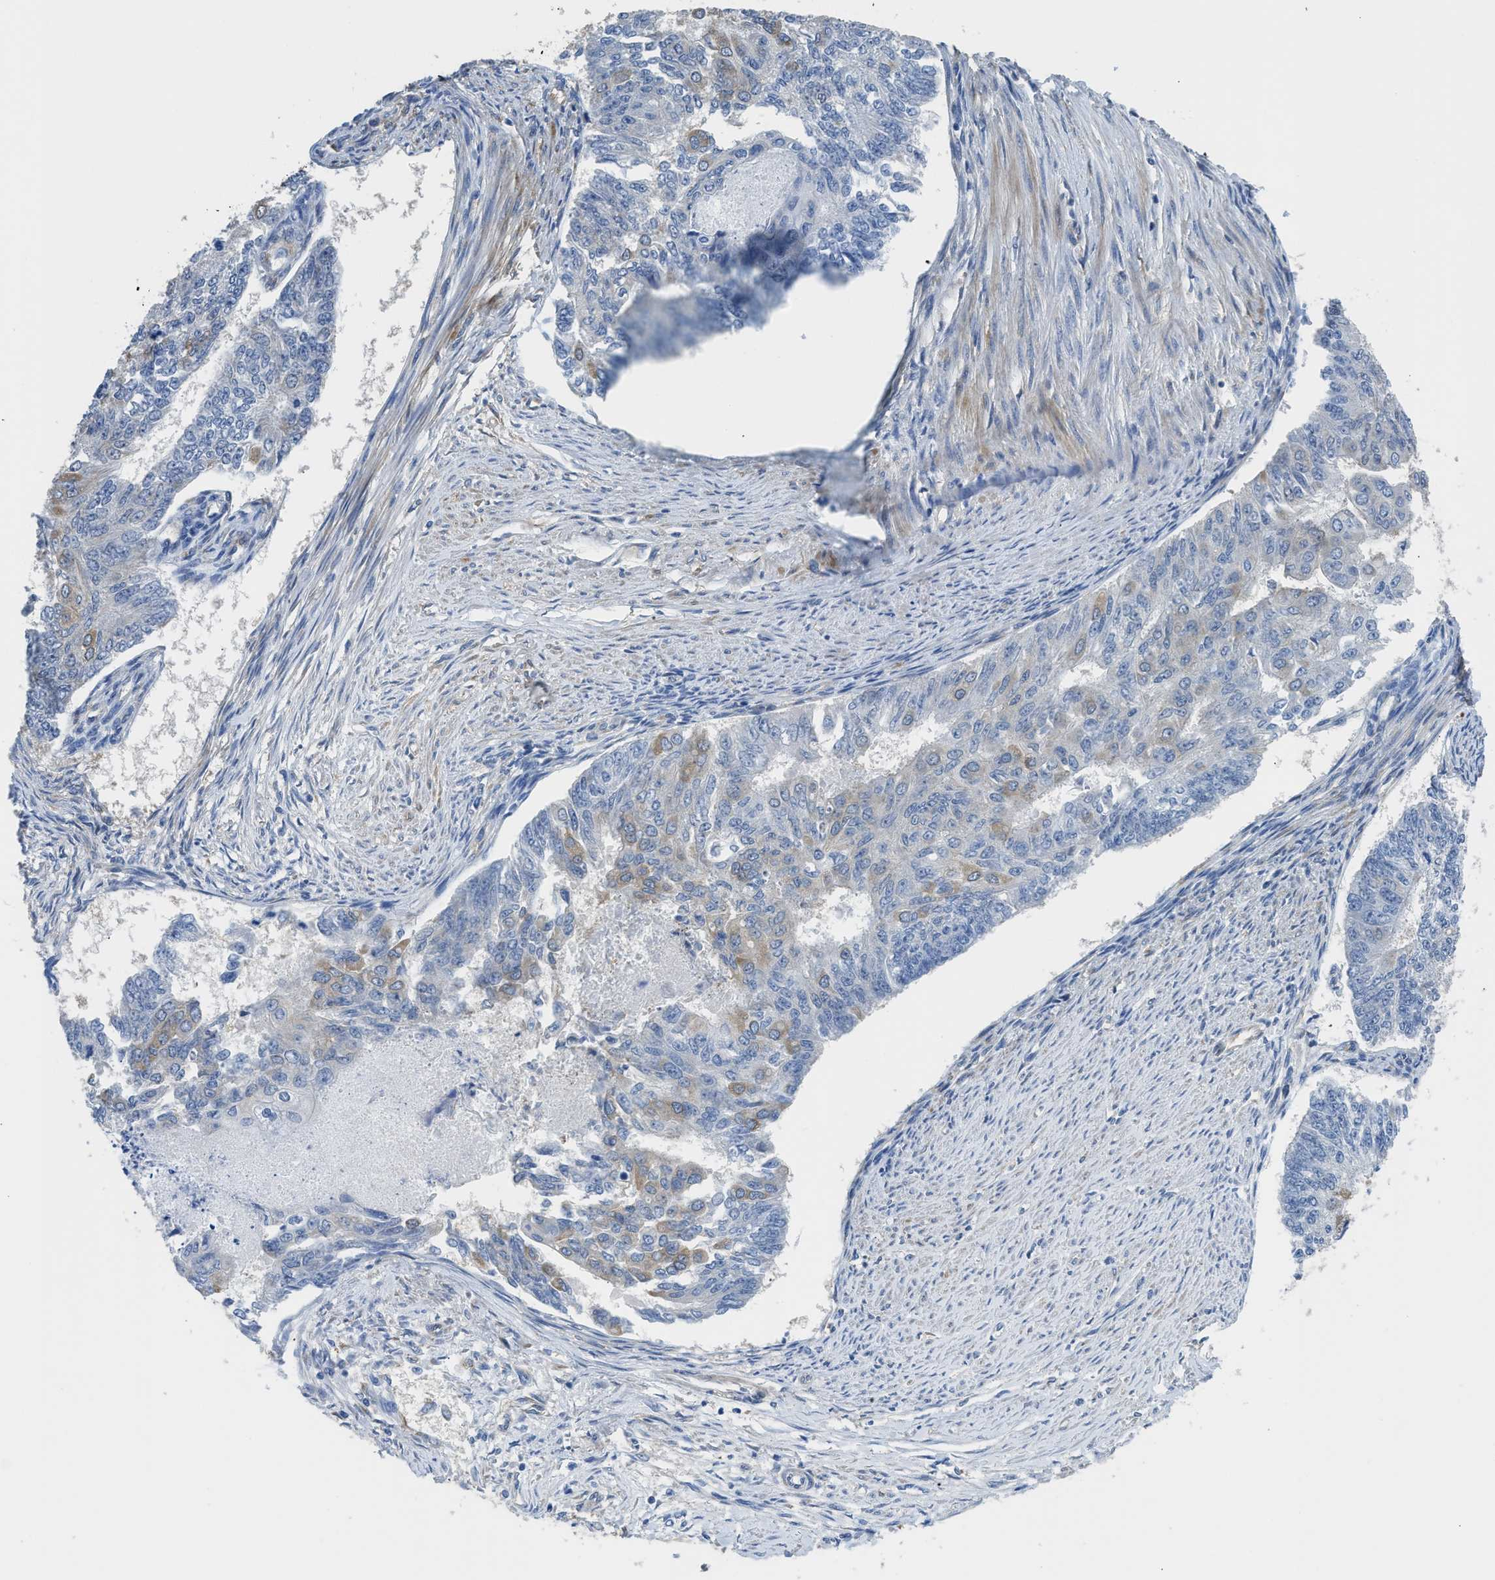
{"staining": {"intensity": "weak", "quantity": "<25%", "location": "cytoplasmic/membranous"}, "tissue": "endometrial cancer", "cell_type": "Tumor cells", "image_type": "cancer", "snomed": [{"axis": "morphology", "description": "Adenocarcinoma, NOS"}, {"axis": "topography", "description": "Endometrium"}], "caption": "This micrograph is of endometrial cancer stained with immunohistochemistry (IHC) to label a protein in brown with the nuclei are counter-stained blue. There is no positivity in tumor cells.", "gene": "ZSWIM5", "patient": {"sex": "female", "age": 32}}